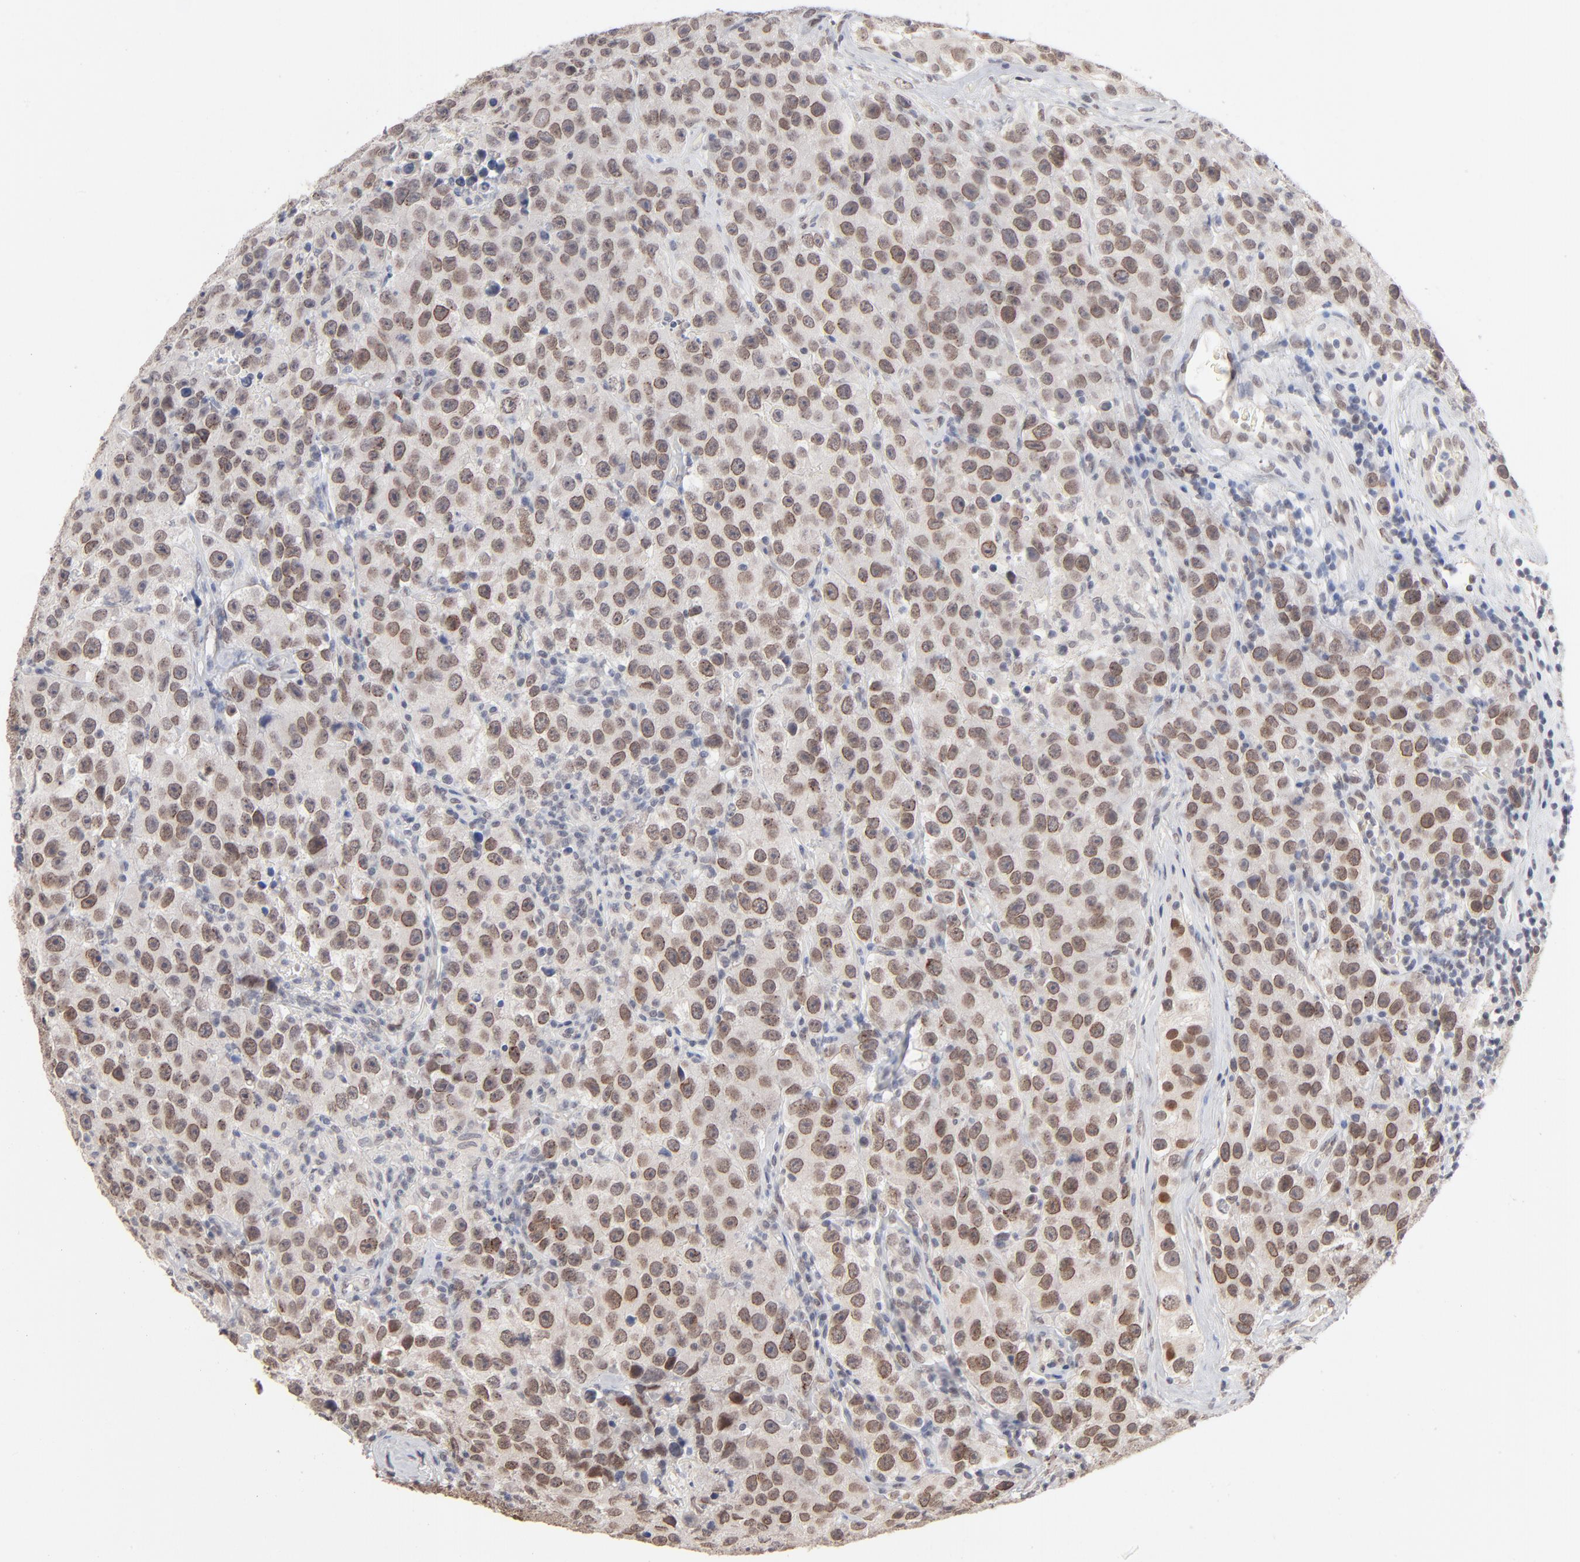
{"staining": {"intensity": "weak", "quantity": ">75%", "location": "cytoplasmic/membranous,nuclear"}, "tissue": "testis cancer", "cell_type": "Tumor cells", "image_type": "cancer", "snomed": [{"axis": "morphology", "description": "Seminoma, NOS"}, {"axis": "topography", "description": "Testis"}], "caption": "Immunohistochemistry (DAB) staining of testis seminoma demonstrates weak cytoplasmic/membranous and nuclear protein expression in approximately >75% of tumor cells.", "gene": "MBIP", "patient": {"sex": "male", "age": 52}}